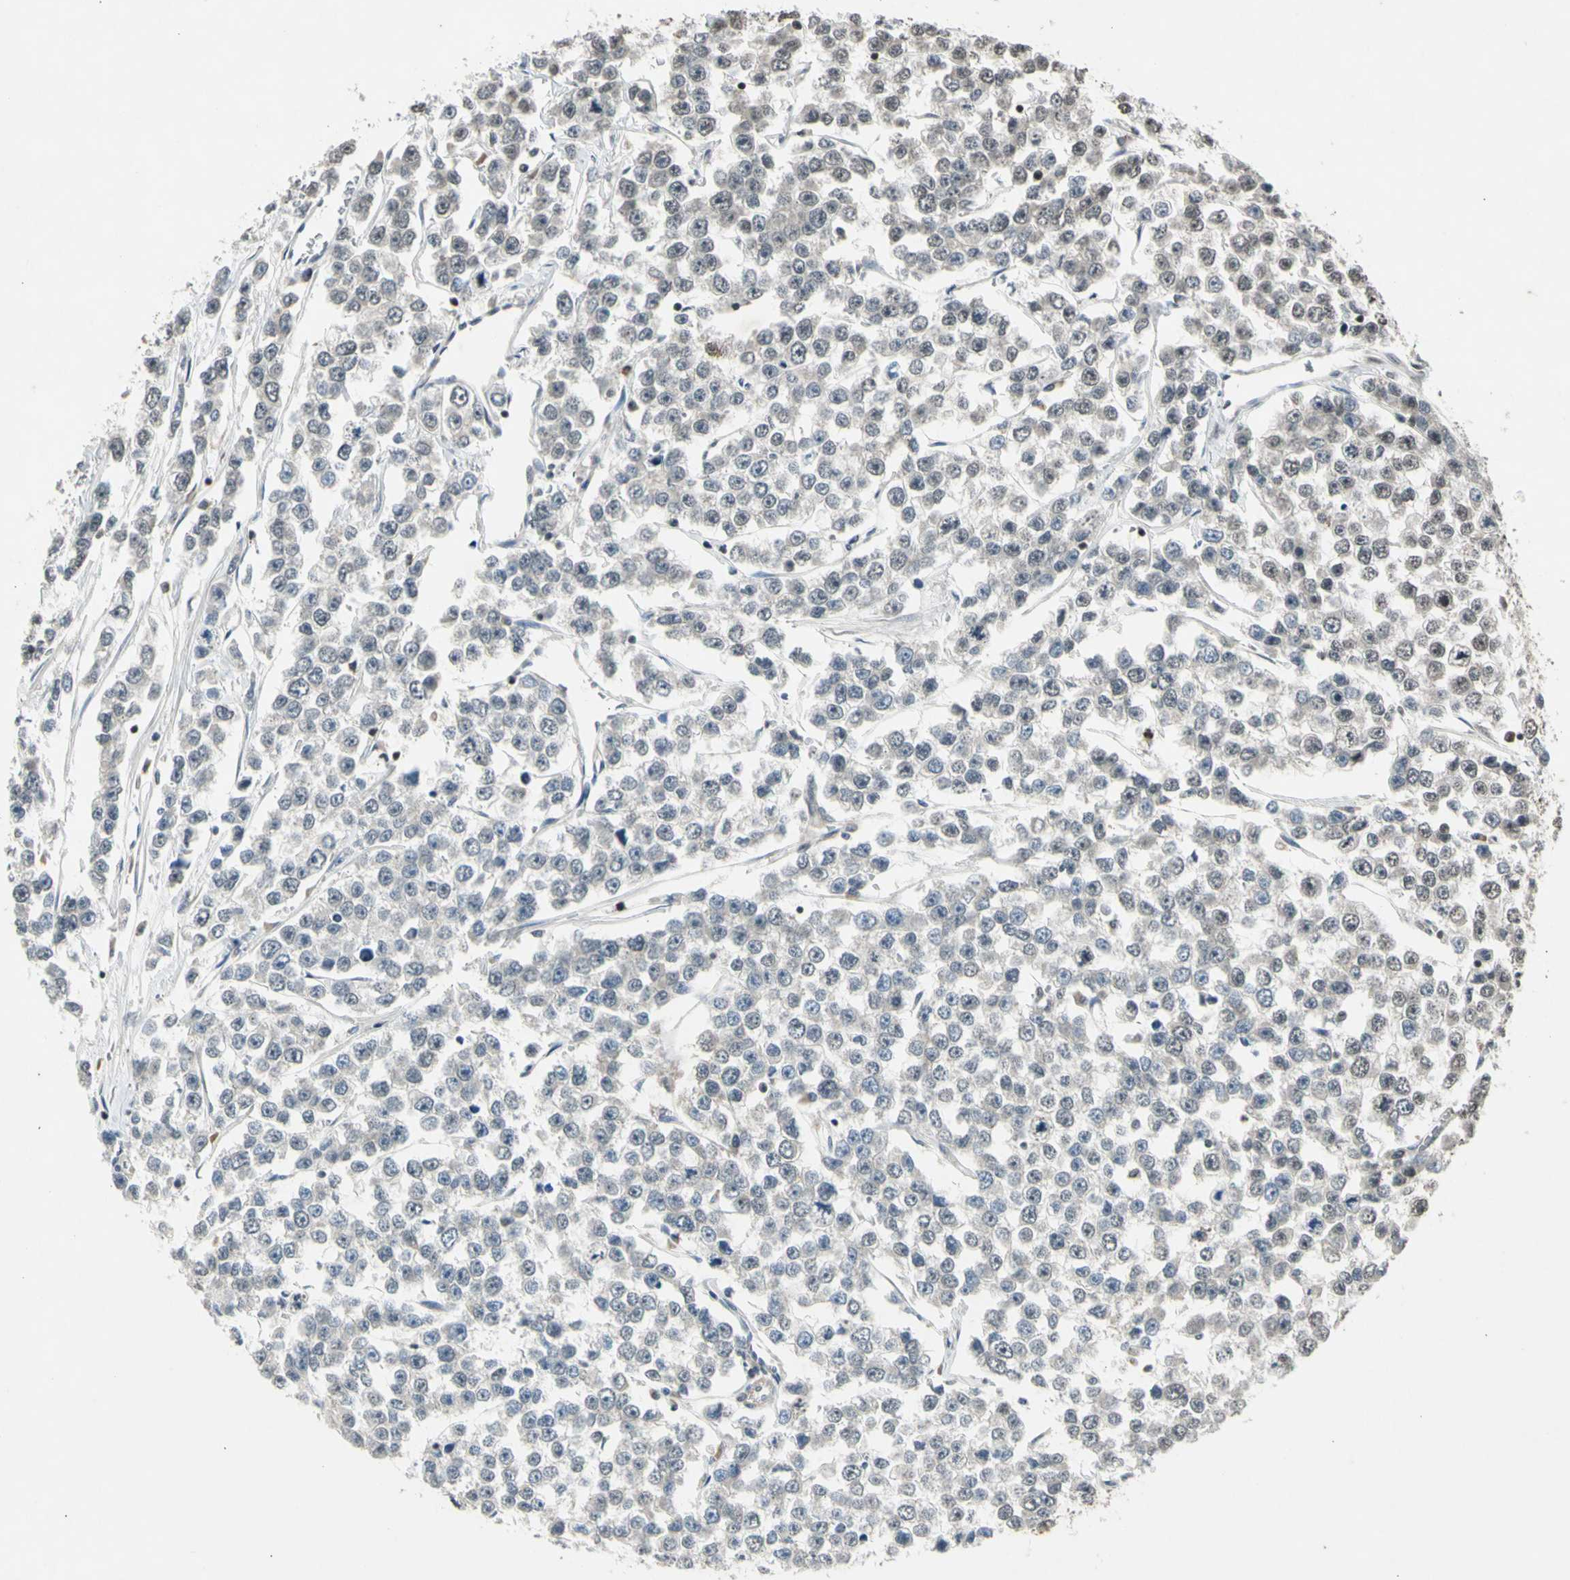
{"staining": {"intensity": "negative", "quantity": "none", "location": "none"}, "tissue": "testis cancer", "cell_type": "Tumor cells", "image_type": "cancer", "snomed": [{"axis": "morphology", "description": "Seminoma, NOS"}, {"axis": "morphology", "description": "Carcinoma, Embryonal, NOS"}, {"axis": "topography", "description": "Testis"}], "caption": "The photomicrograph displays no staining of tumor cells in embryonal carcinoma (testis).", "gene": "EFNB2", "patient": {"sex": "male", "age": 52}}